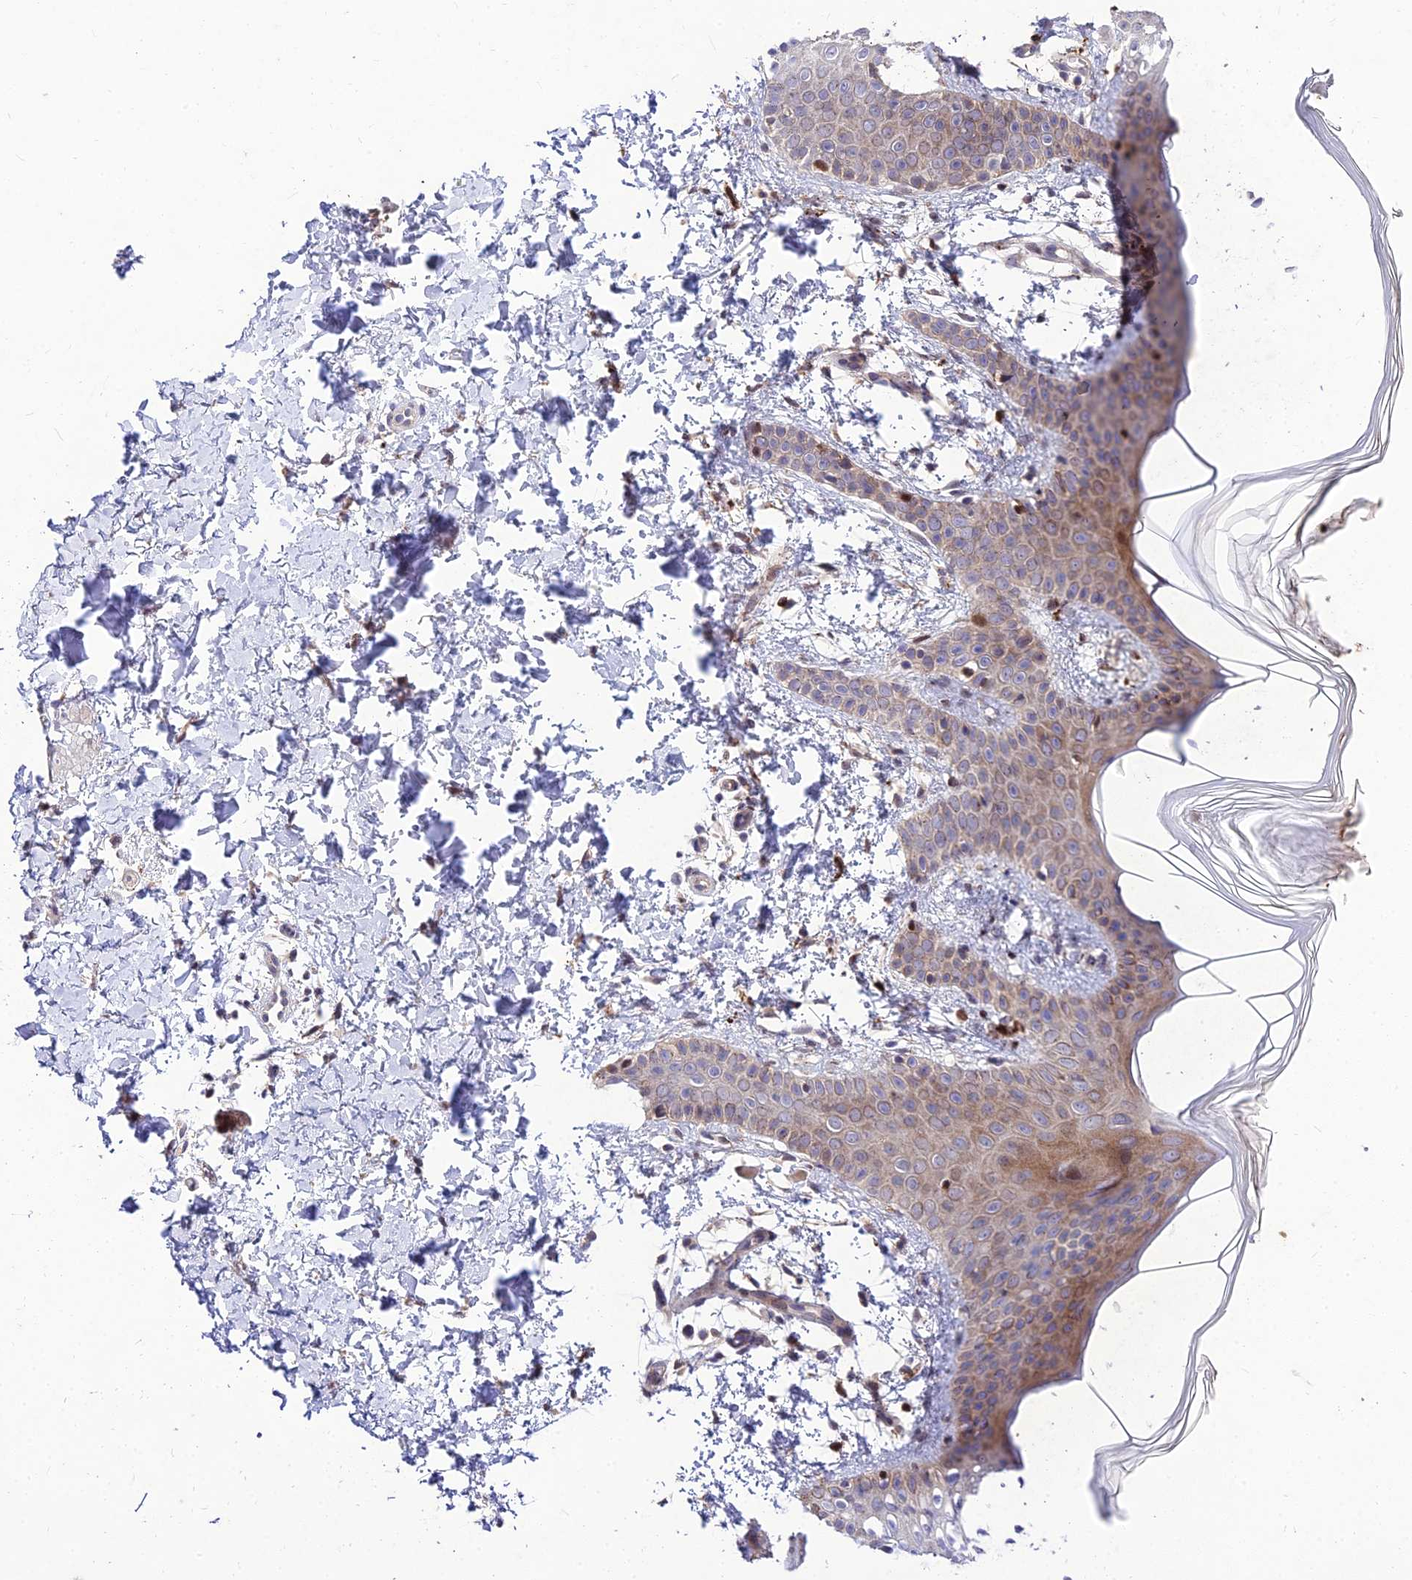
{"staining": {"intensity": "negative", "quantity": "none", "location": "none"}, "tissue": "skin", "cell_type": "Fibroblasts", "image_type": "normal", "snomed": [{"axis": "morphology", "description": "Normal tissue, NOS"}, {"axis": "topography", "description": "Skin"}], "caption": "The histopathology image exhibits no significant positivity in fibroblasts of skin.", "gene": "MKKS", "patient": {"sex": "male", "age": 36}}